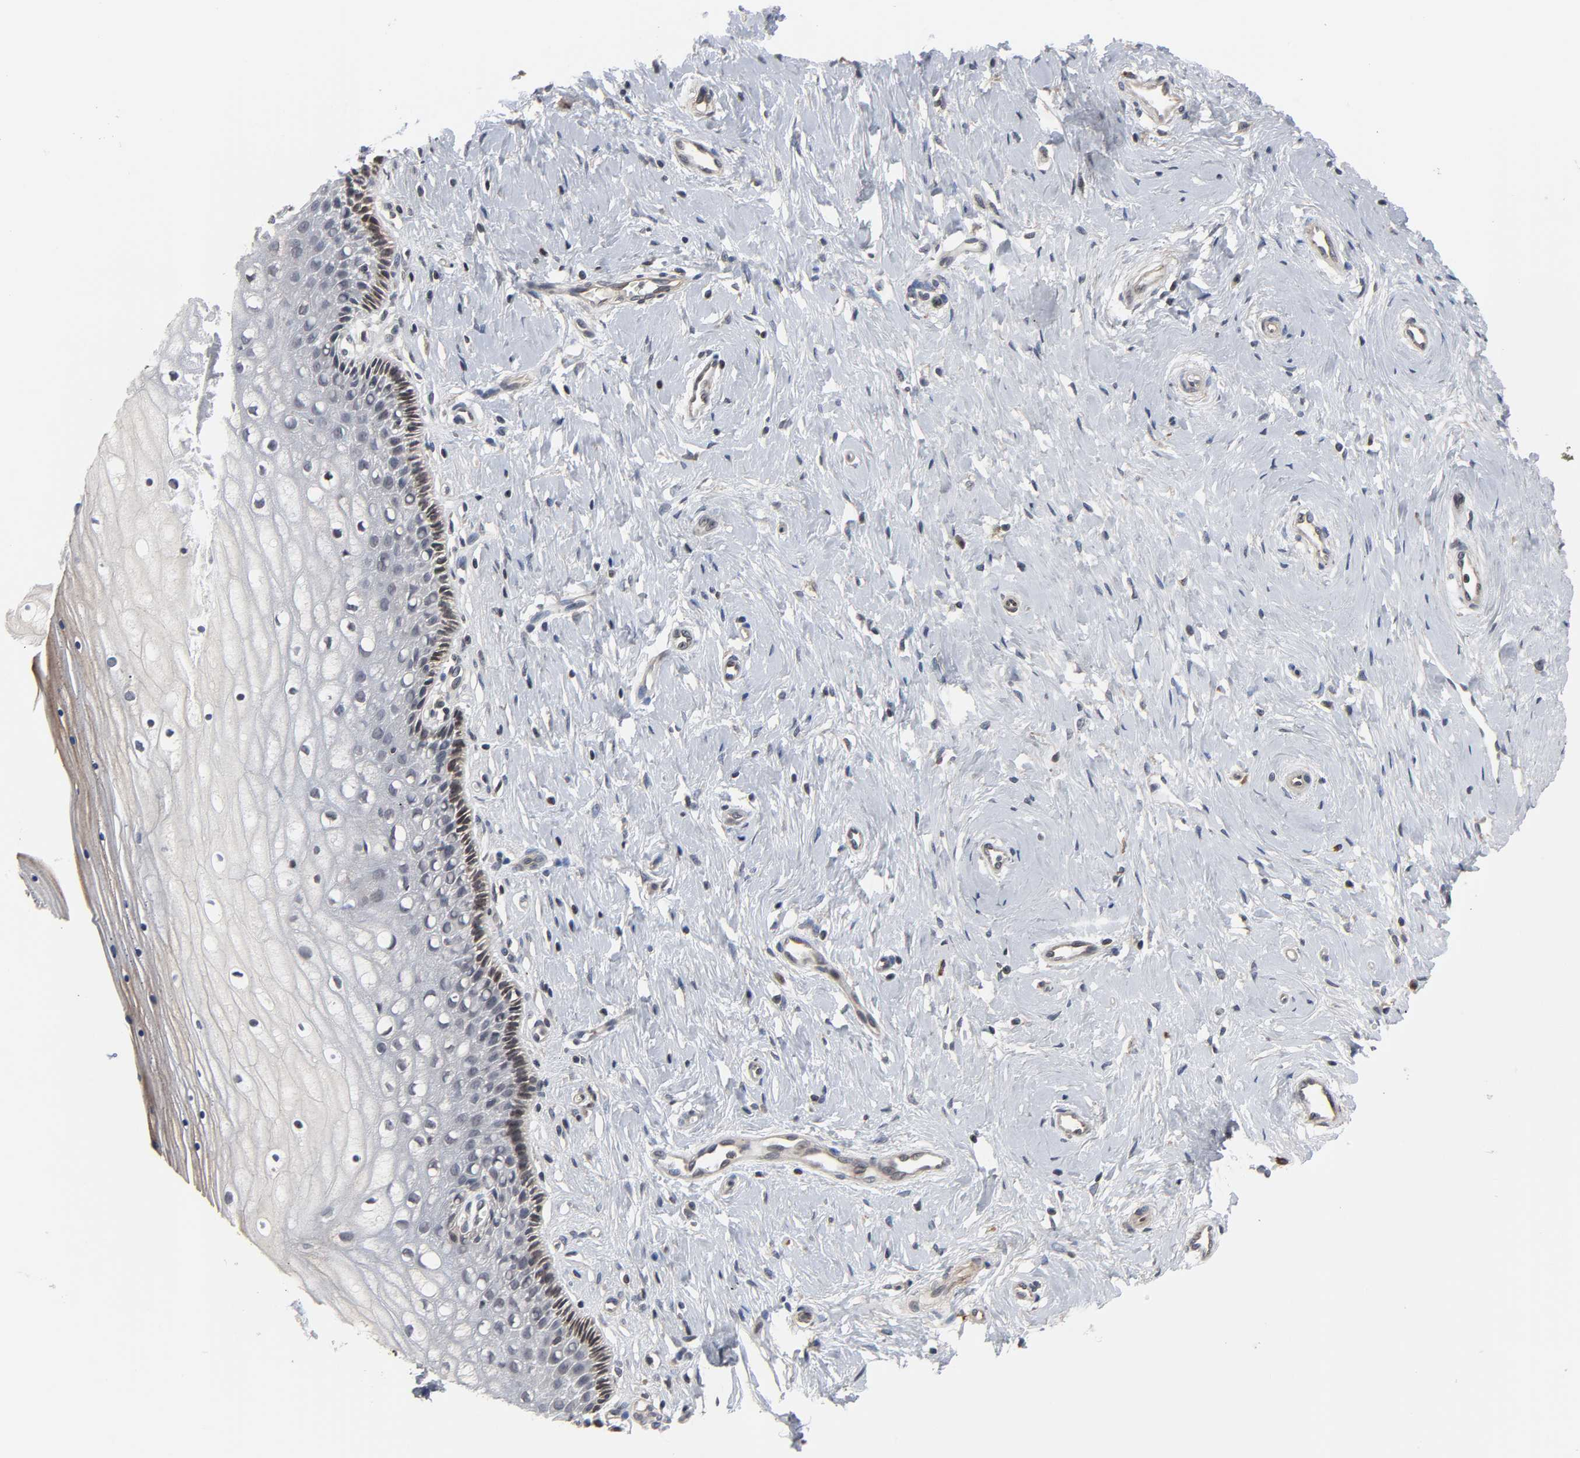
{"staining": {"intensity": "weak", "quantity": ">75%", "location": "cytoplasmic/membranous,nuclear"}, "tissue": "cervix", "cell_type": "Glandular cells", "image_type": "normal", "snomed": [{"axis": "morphology", "description": "Normal tissue, NOS"}, {"axis": "topography", "description": "Cervix"}], "caption": "Immunohistochemical staining of unremarkable cervix exhibits low levels of weak cytoplasmic/membranous,nuclear positivity in about >75% of glandular cells. (Stains: DAB (3,3'-diaminobenzidine) in brown, nuclei in blue, Microscopy: brightfield microscopy at high magnification).", "gene": "CCDC175", "patient": {"sex": "female", "age": 46}}